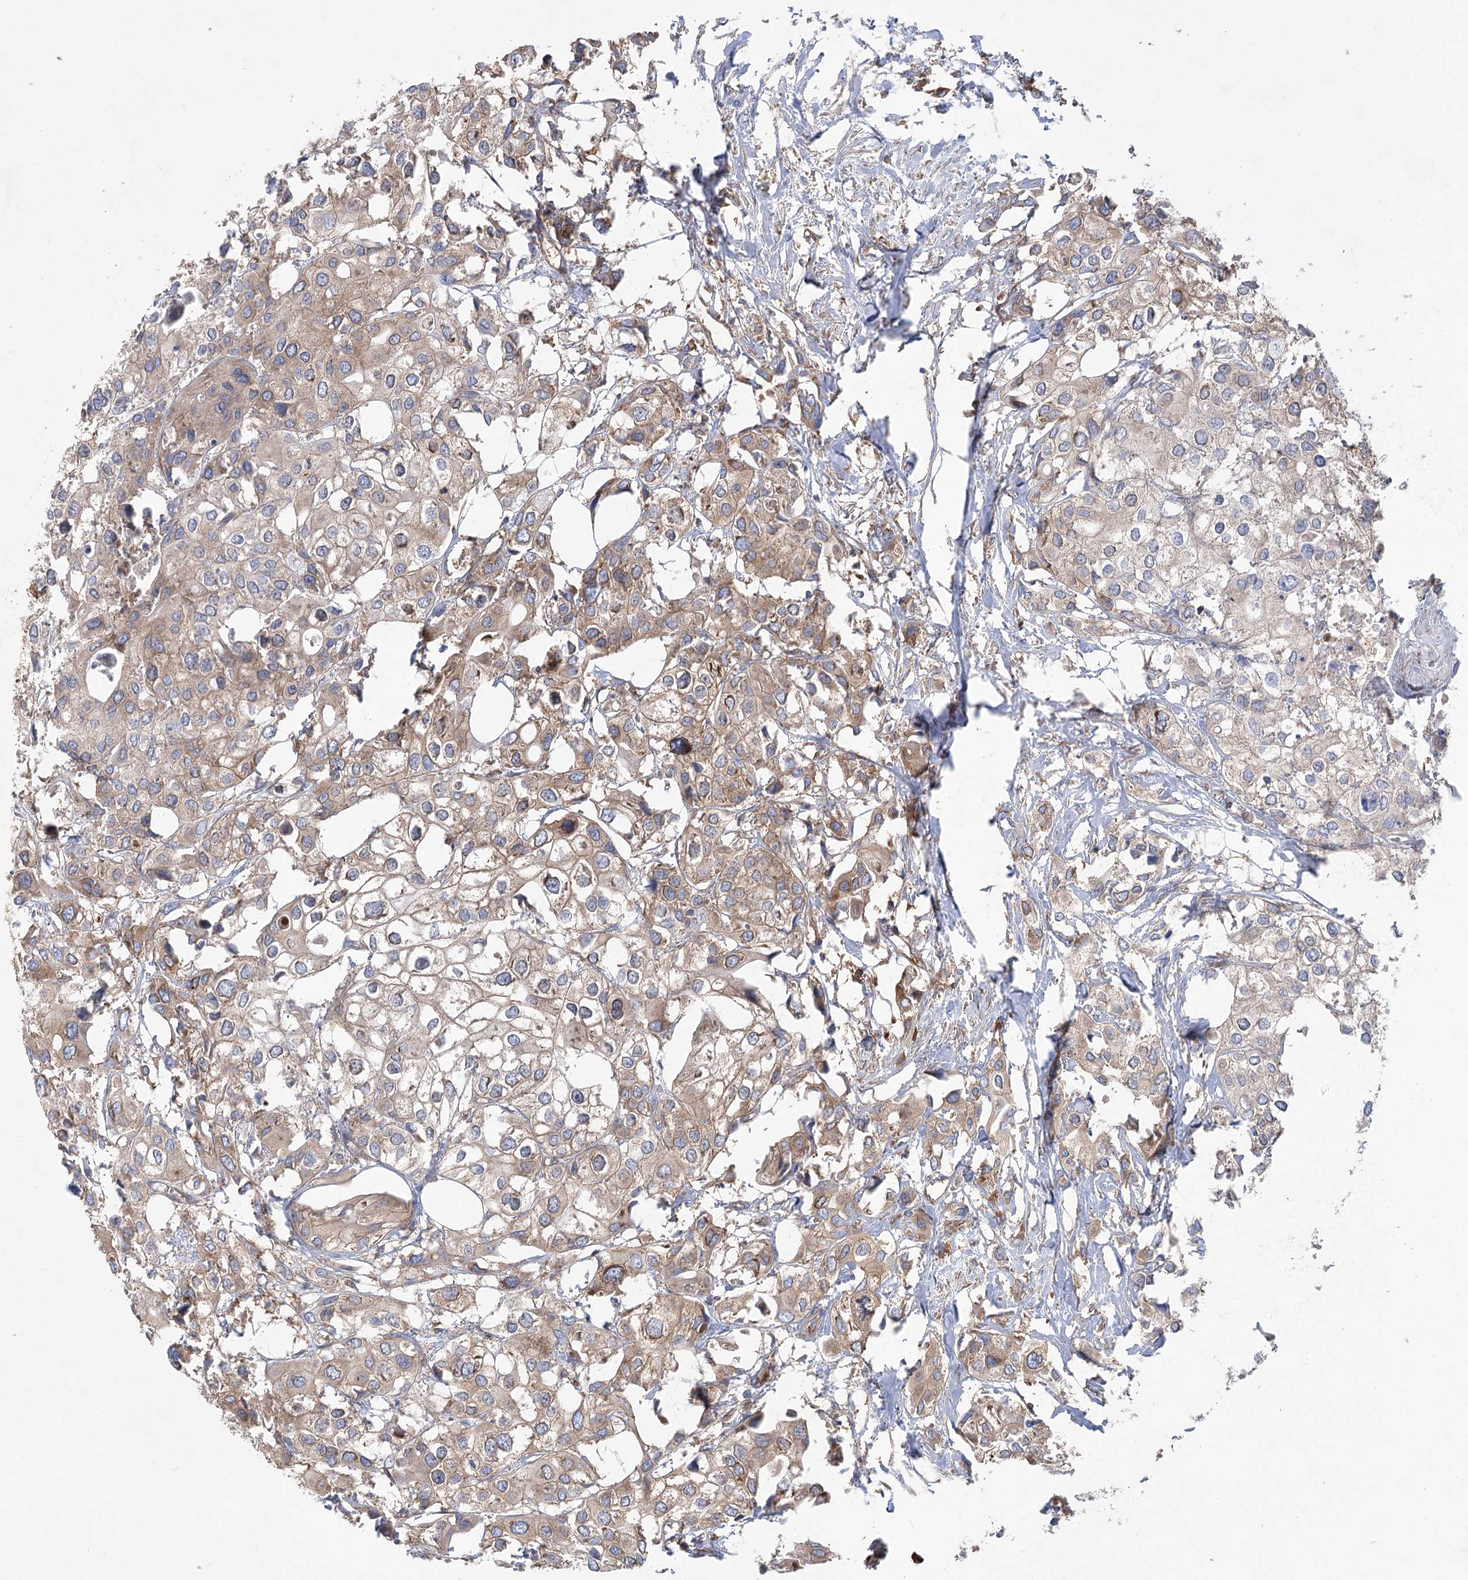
{"staining": {"intensity": "strong", "quantity": "25%-75%", "location": "cytoplasmic/membranous"}, "tissue": "urothelial cancer", "cell_type": "Tumor cells", "image_type": "cancer", "snomed": [{"axis": "morphology", "description": "Urothelial carcinoma, High grade"}, {"axis": "topography", "description": "Urinary bladder"}], "caption": "Urothelial carcinoma (high-grade) stained for a protein (brown) demonstrates strong cytoplasmic/membranous positive positivity in approximately 25%-75% of tumor cells.", "gene": "EIF3A", "patient": {"sex": "male", "age": 64}}